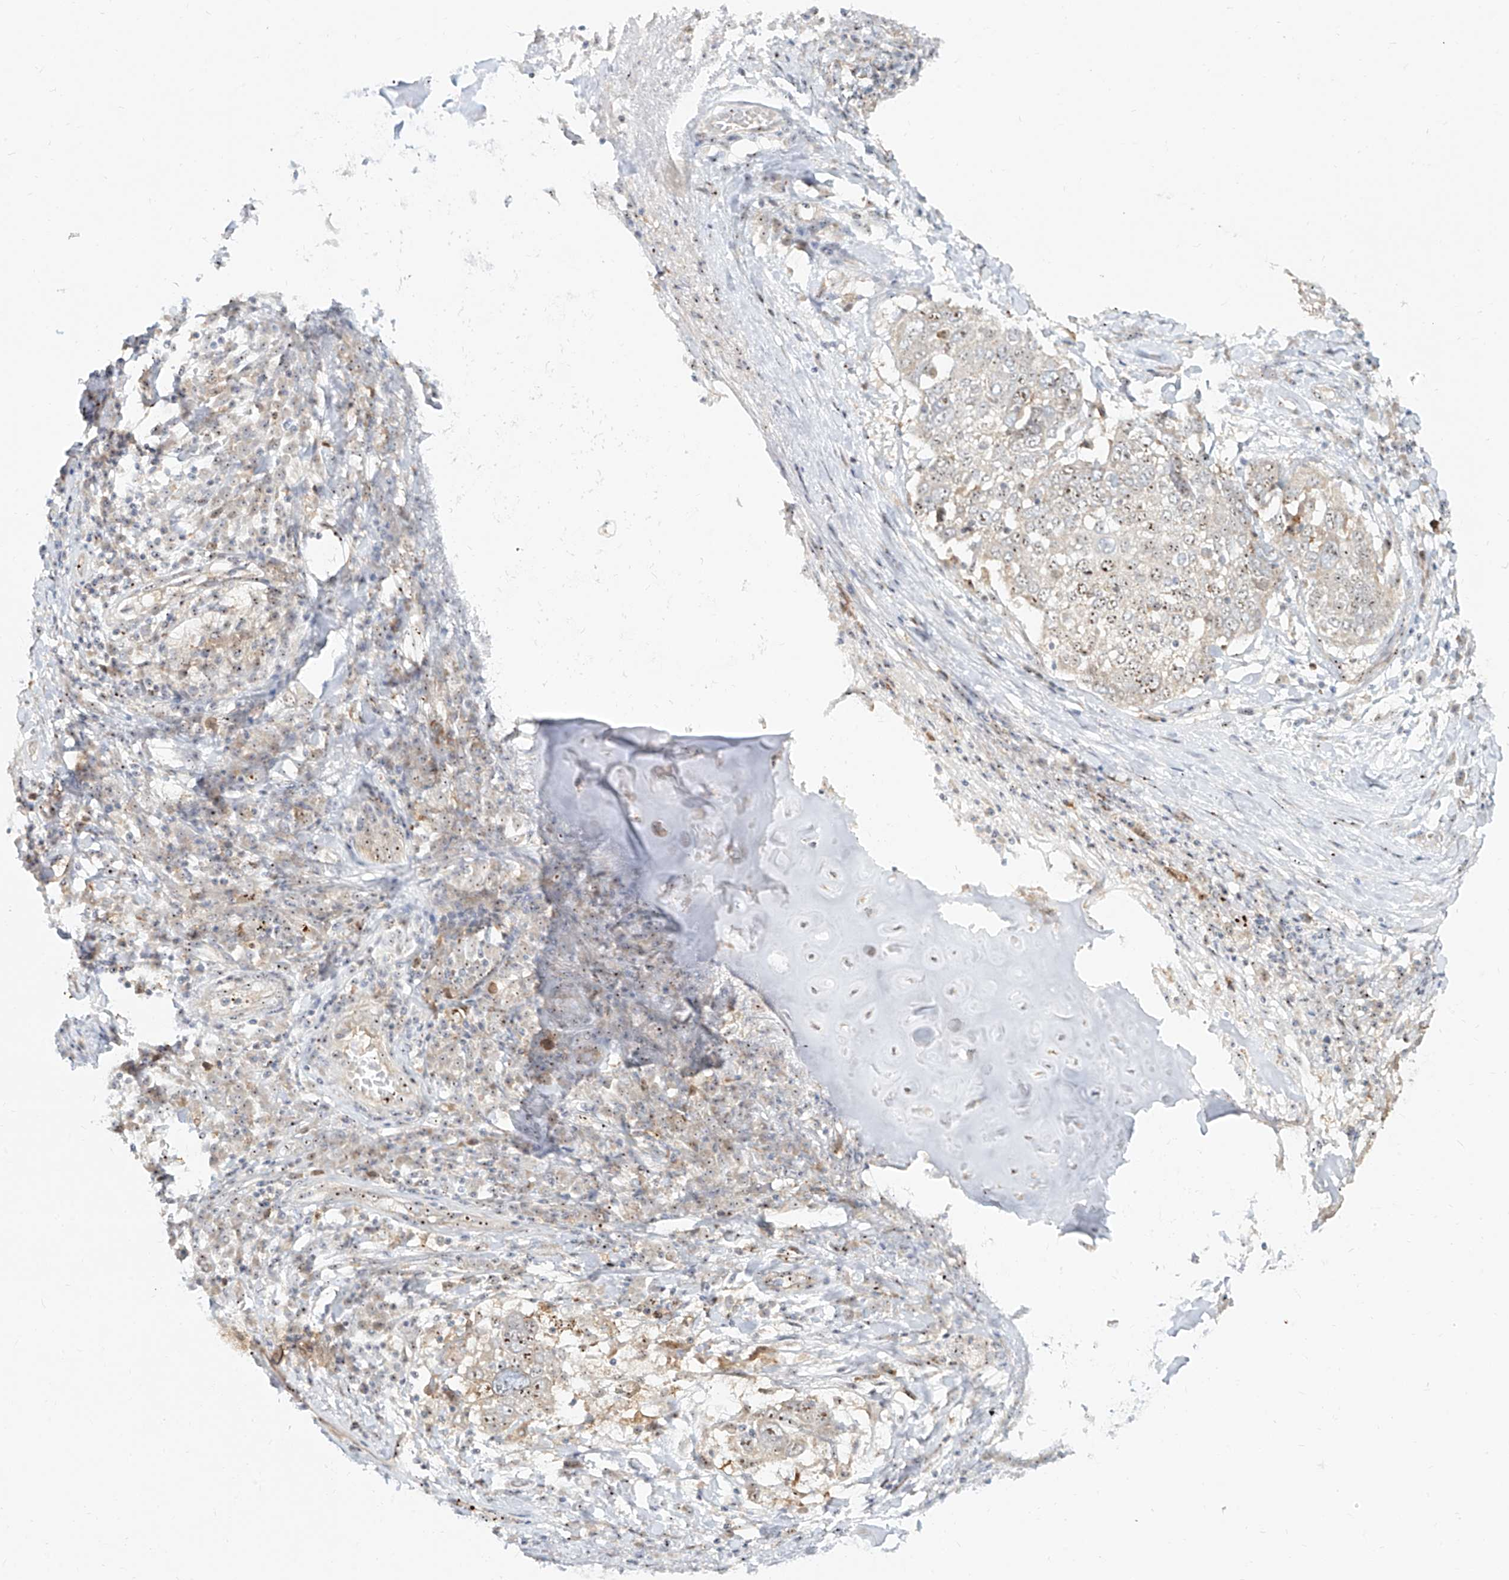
{"staining": {"intensity": "moderate", "quantity": ">75%", "location": "nuclear"}, "tissue": "lung cancer", "cell_type": "Tumor cells", "image_type": "cancer", "snomed": [{"axis": "morphology", "description": "Squamous cell carcinoma, NOS"}, {"axis": "topography", "description": "Lung"}], "caption": "Protein staining exhibits moderate nuclear positivity in about >75% of tumor cells in lung cancer (squamous cell carcinoma).", "gene": "BYSL", "patient": {"sex": "male", "age": 65}}